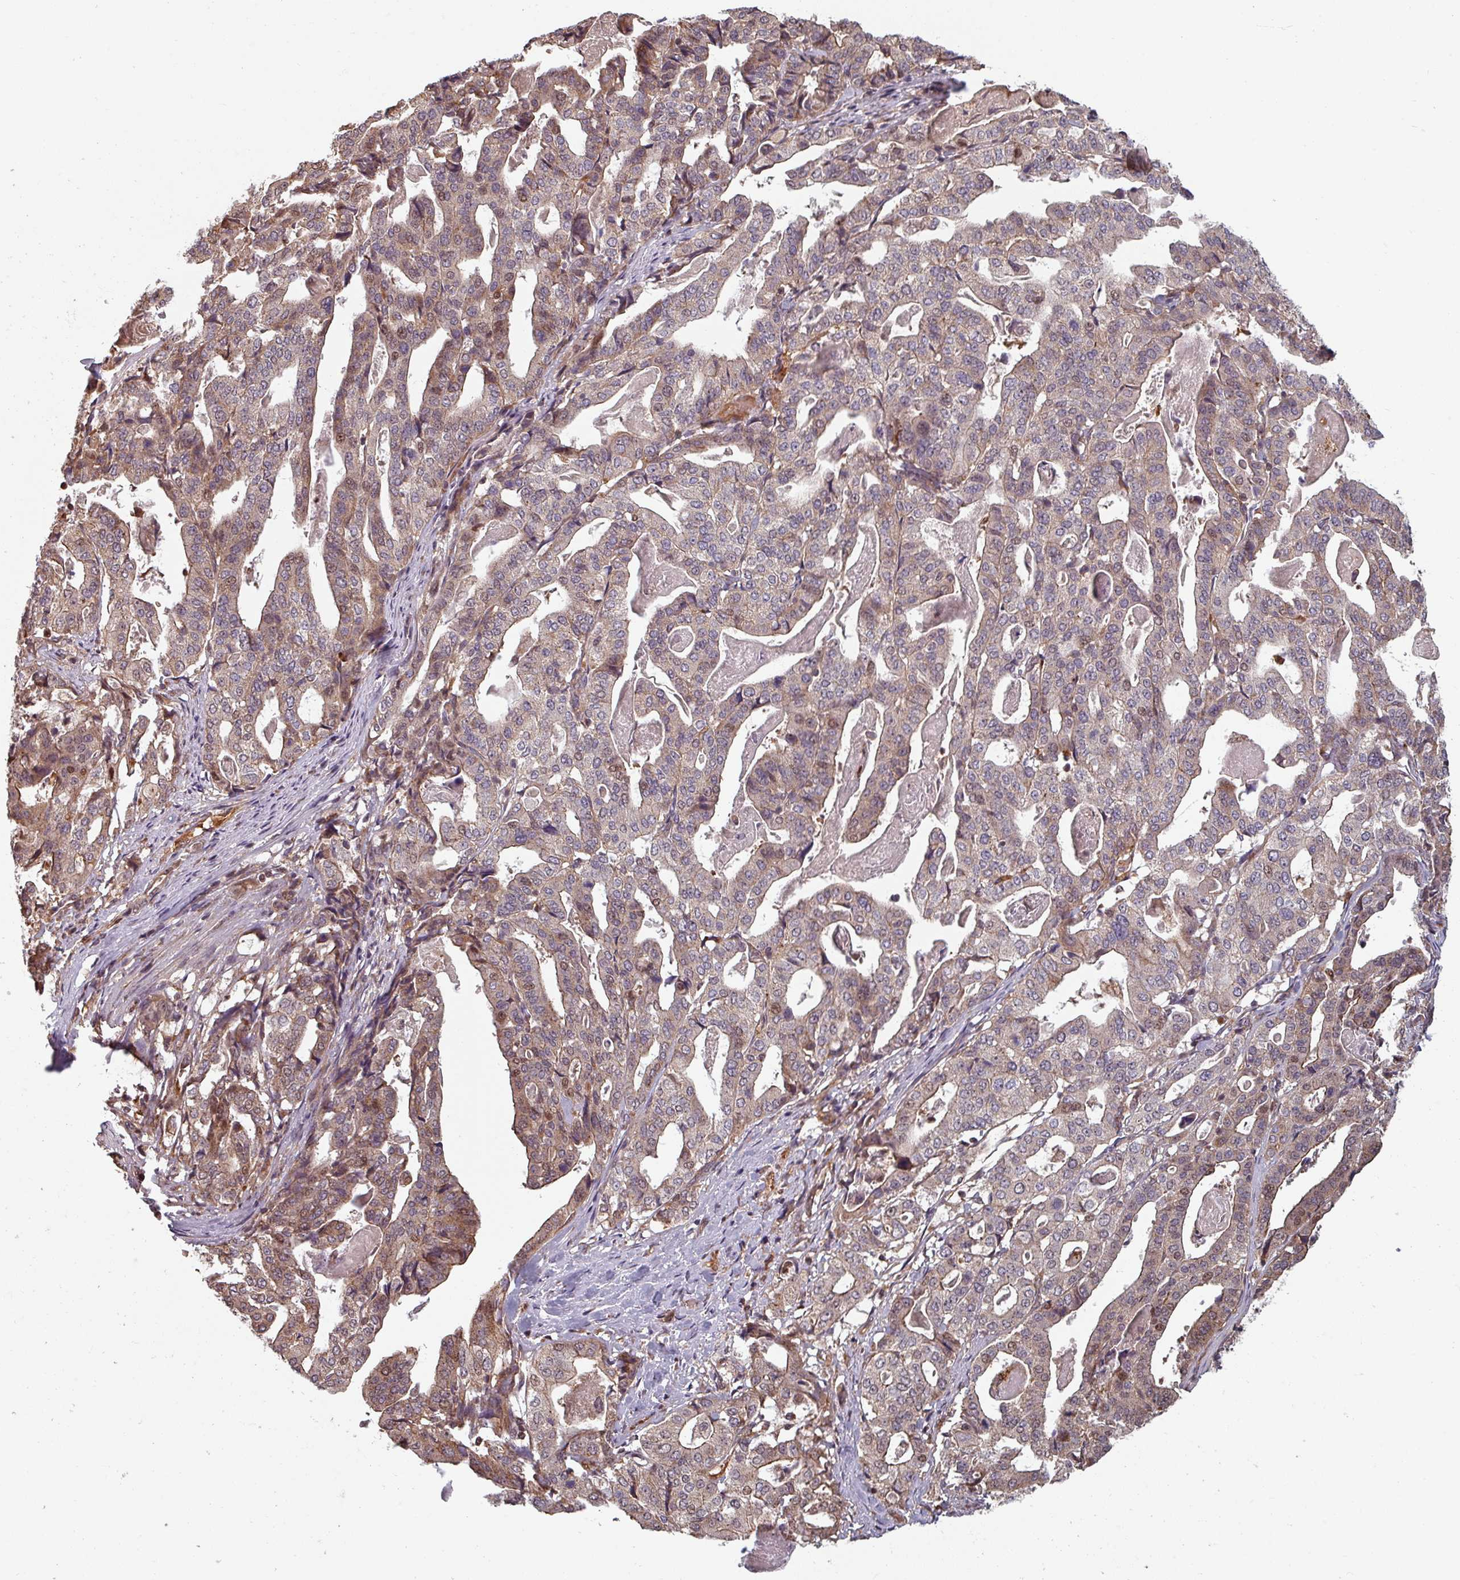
{"staining": {"intensity": "weak", "quantity": "25%-75%", "location": "cytoplasmic/membranous,nuclear"}, "tissue": "stomach cancer", "cell_type": "Tumor cells", "image_type": "cancer", "snomed": [{"axis": "morphology", "description": "Adenocarcinoma, NOS"}, {"axis": "topography", "description": "Stomach"}], "caption": "Protein staining of stomach cancer tissue shows weak cytoplasmic/membranous and nuclear expression in about 25%-75% of tumor cells. Nuclei are stained in blue.", "gene": "EID1", "patient": {"sex": "male", "age": 48}}